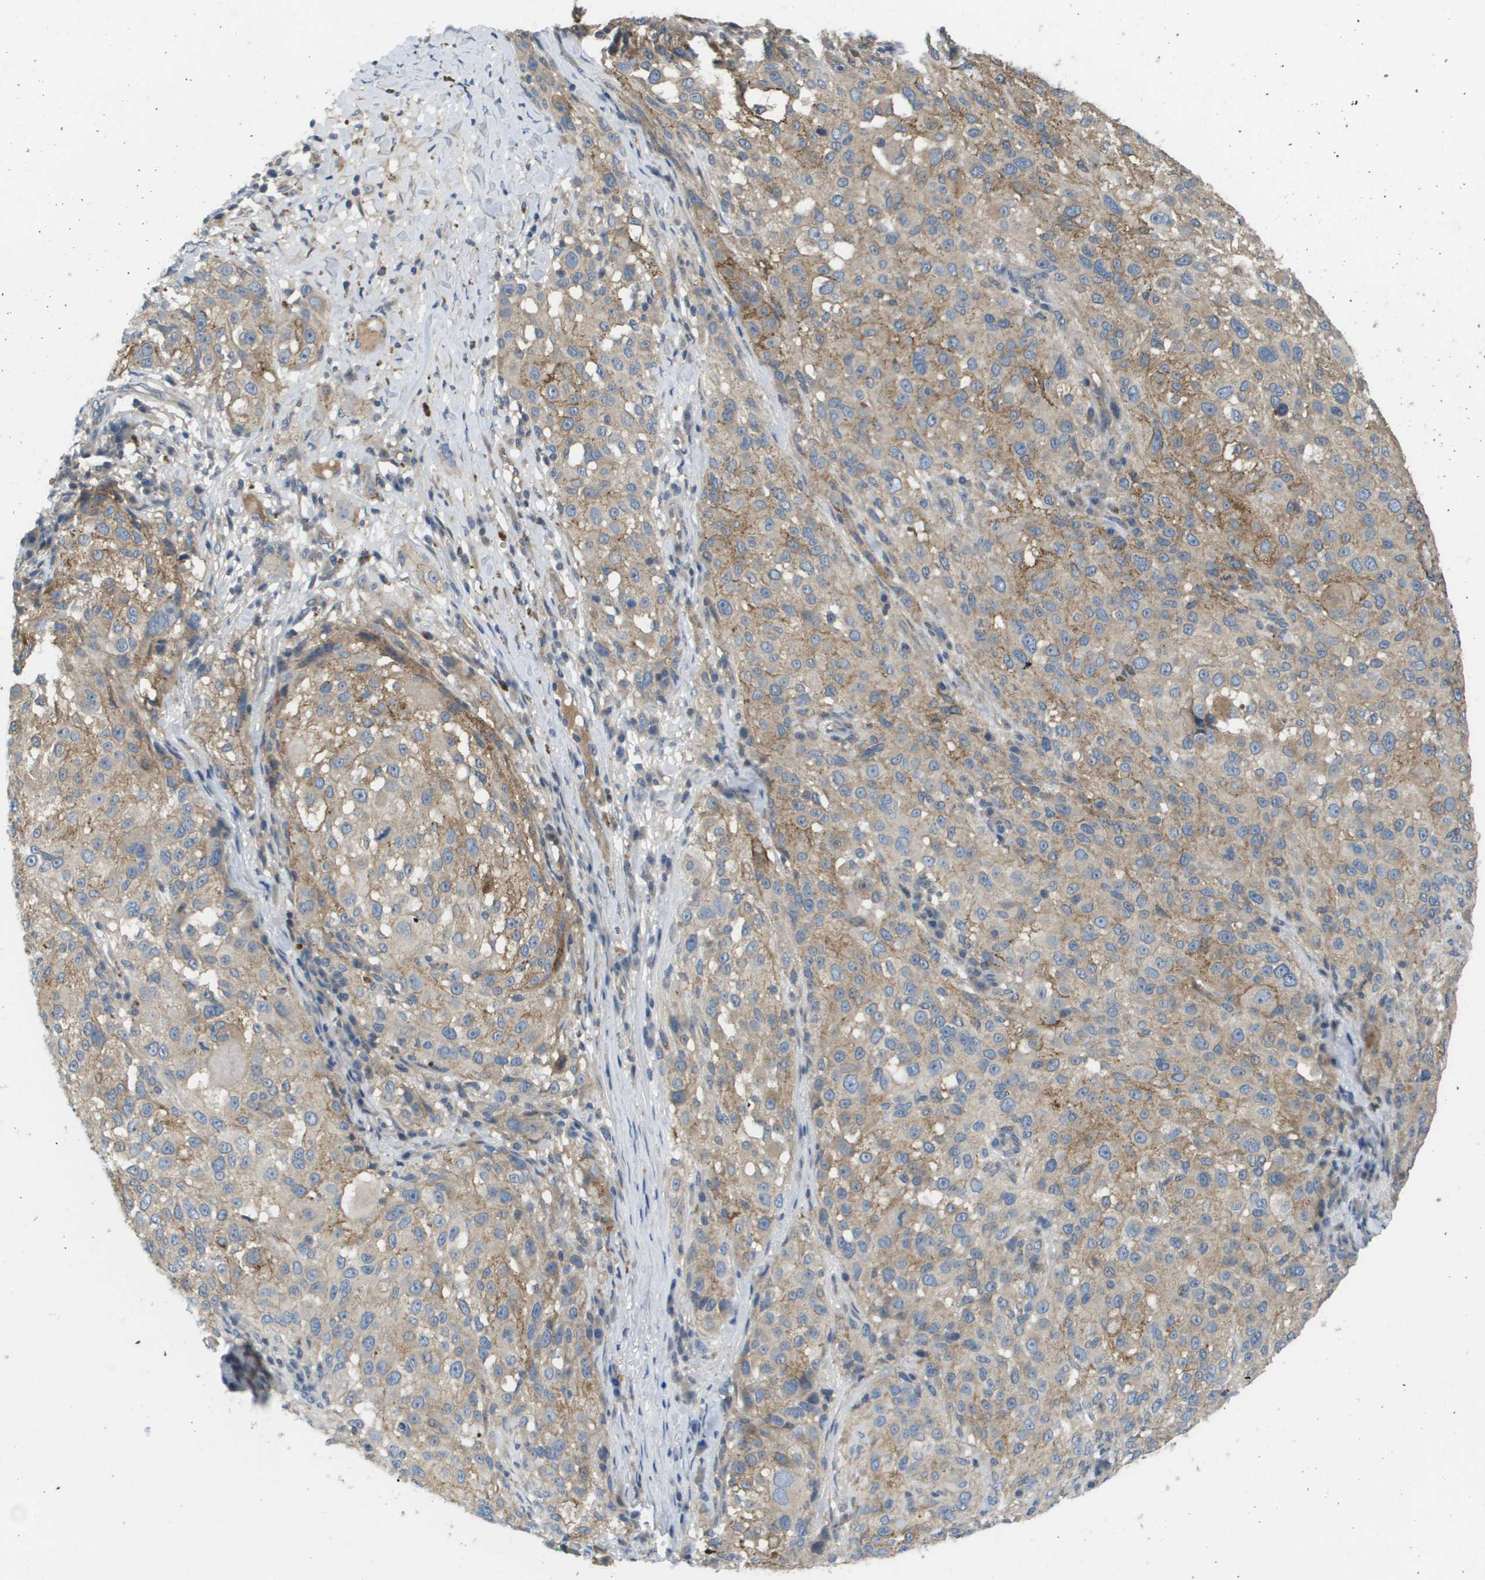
{"staining": {"intensity": "weak", "quantity": ">75%", "location": "cytoplasmic/membranous"}, "tissue": "melanoma", "cell_type": "Tumor cells", "image_type": "cancer", "snomed": [{"axis": "morphology", "description": "Necrosis, NOS"}, {"axis": "morphology", "description": "Malignant melanoma, NOS"}, {"axis": "topography", "description": "Skin"}], "caption": "DAB immunohistochemical staining of melanoma exhibits weak cytoplasmic/membranous protein staining in approximately >75% of tumor cells.", "gene": "KRT23", "patient": {"sex": "female", "age": 87}}